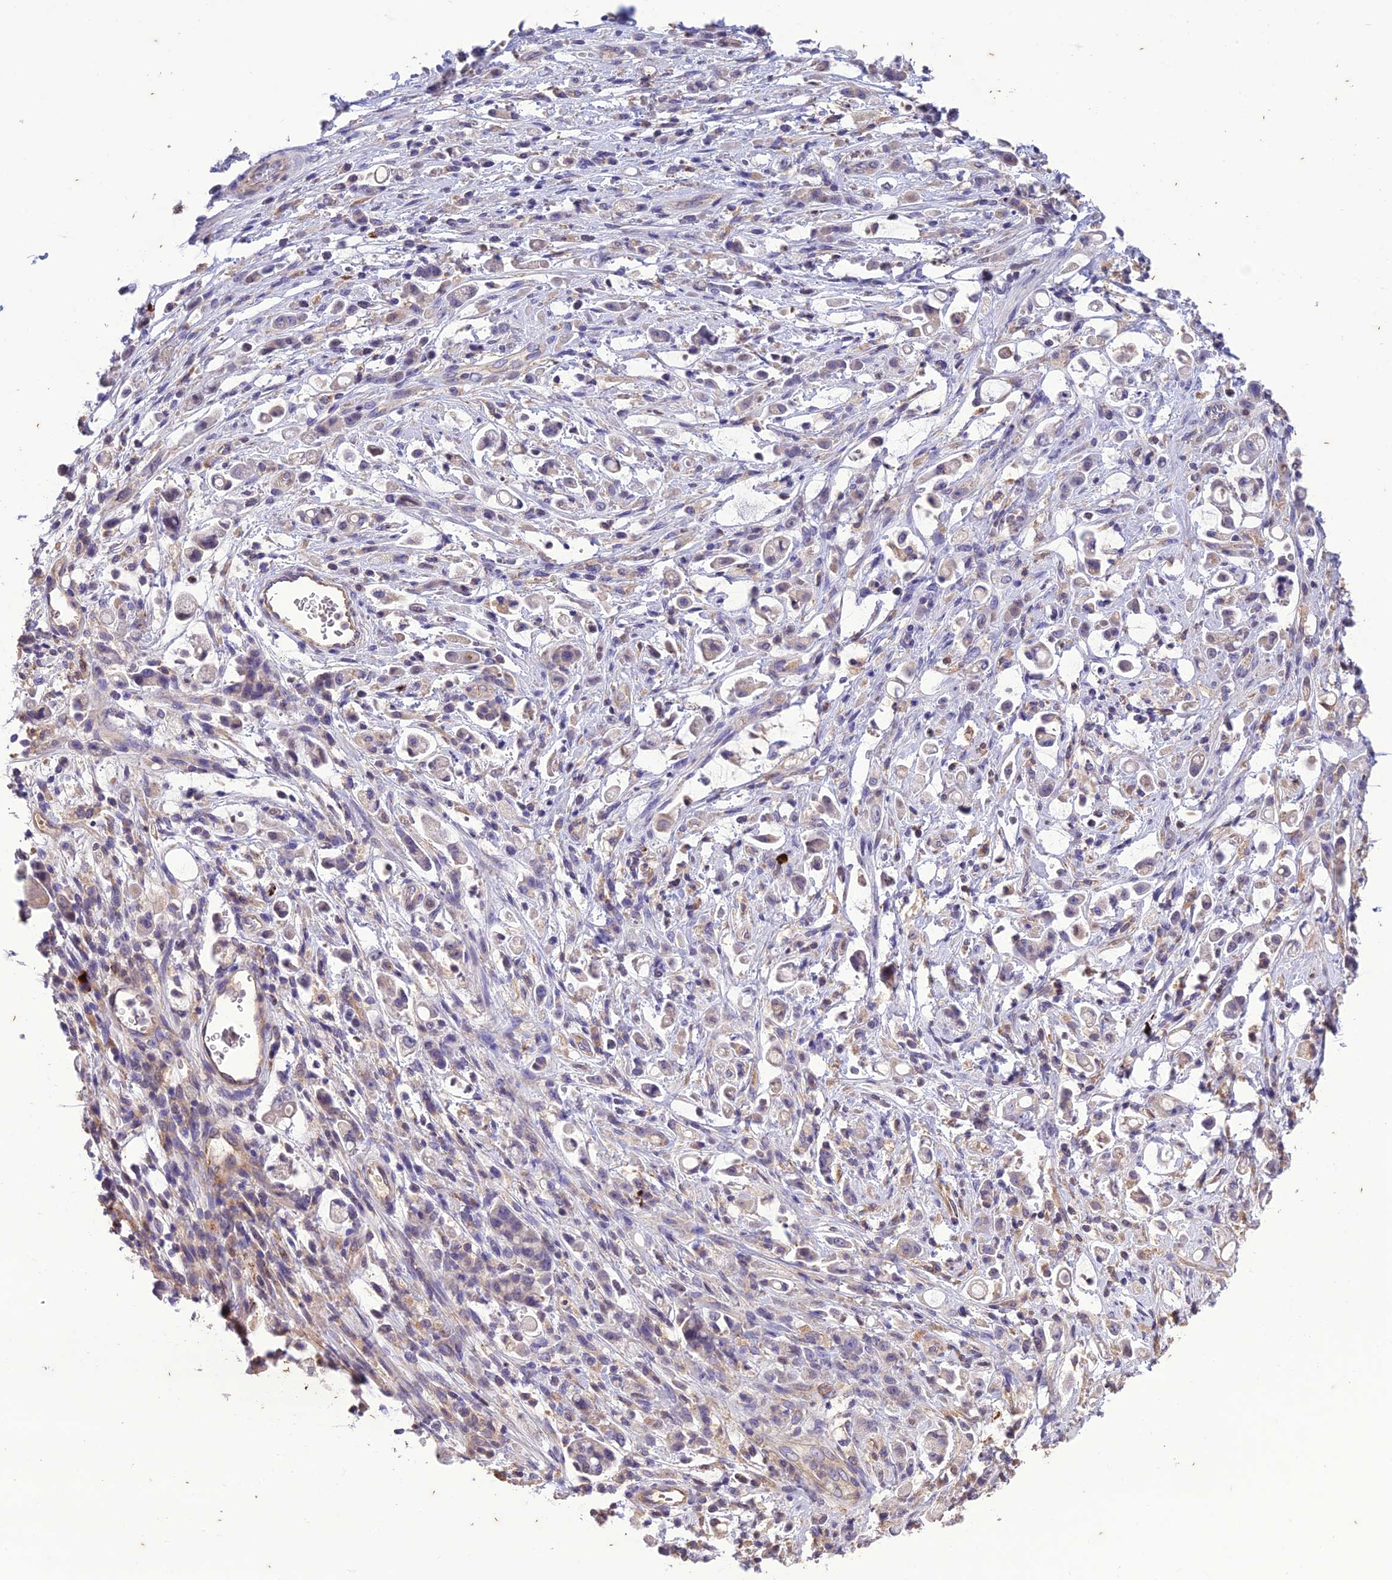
{"staining": {"intensity": "negative", "quantity": "none", "location": "none"}, "tissue": "stomach cancer", "cell_type": "Tumor cells", "image_type": "cancer", "snomed": [{"axis": "morphology", "description": "Adenocarcinoma, NOS"}, {"axis": "topography", "description": "Stomach"}], "caption": "Tumor cells are negative for brown protein staining in adenocarcinoma (stomach).", "gene": "MIOS", "patient": {"sex": "female", "age": 60}}